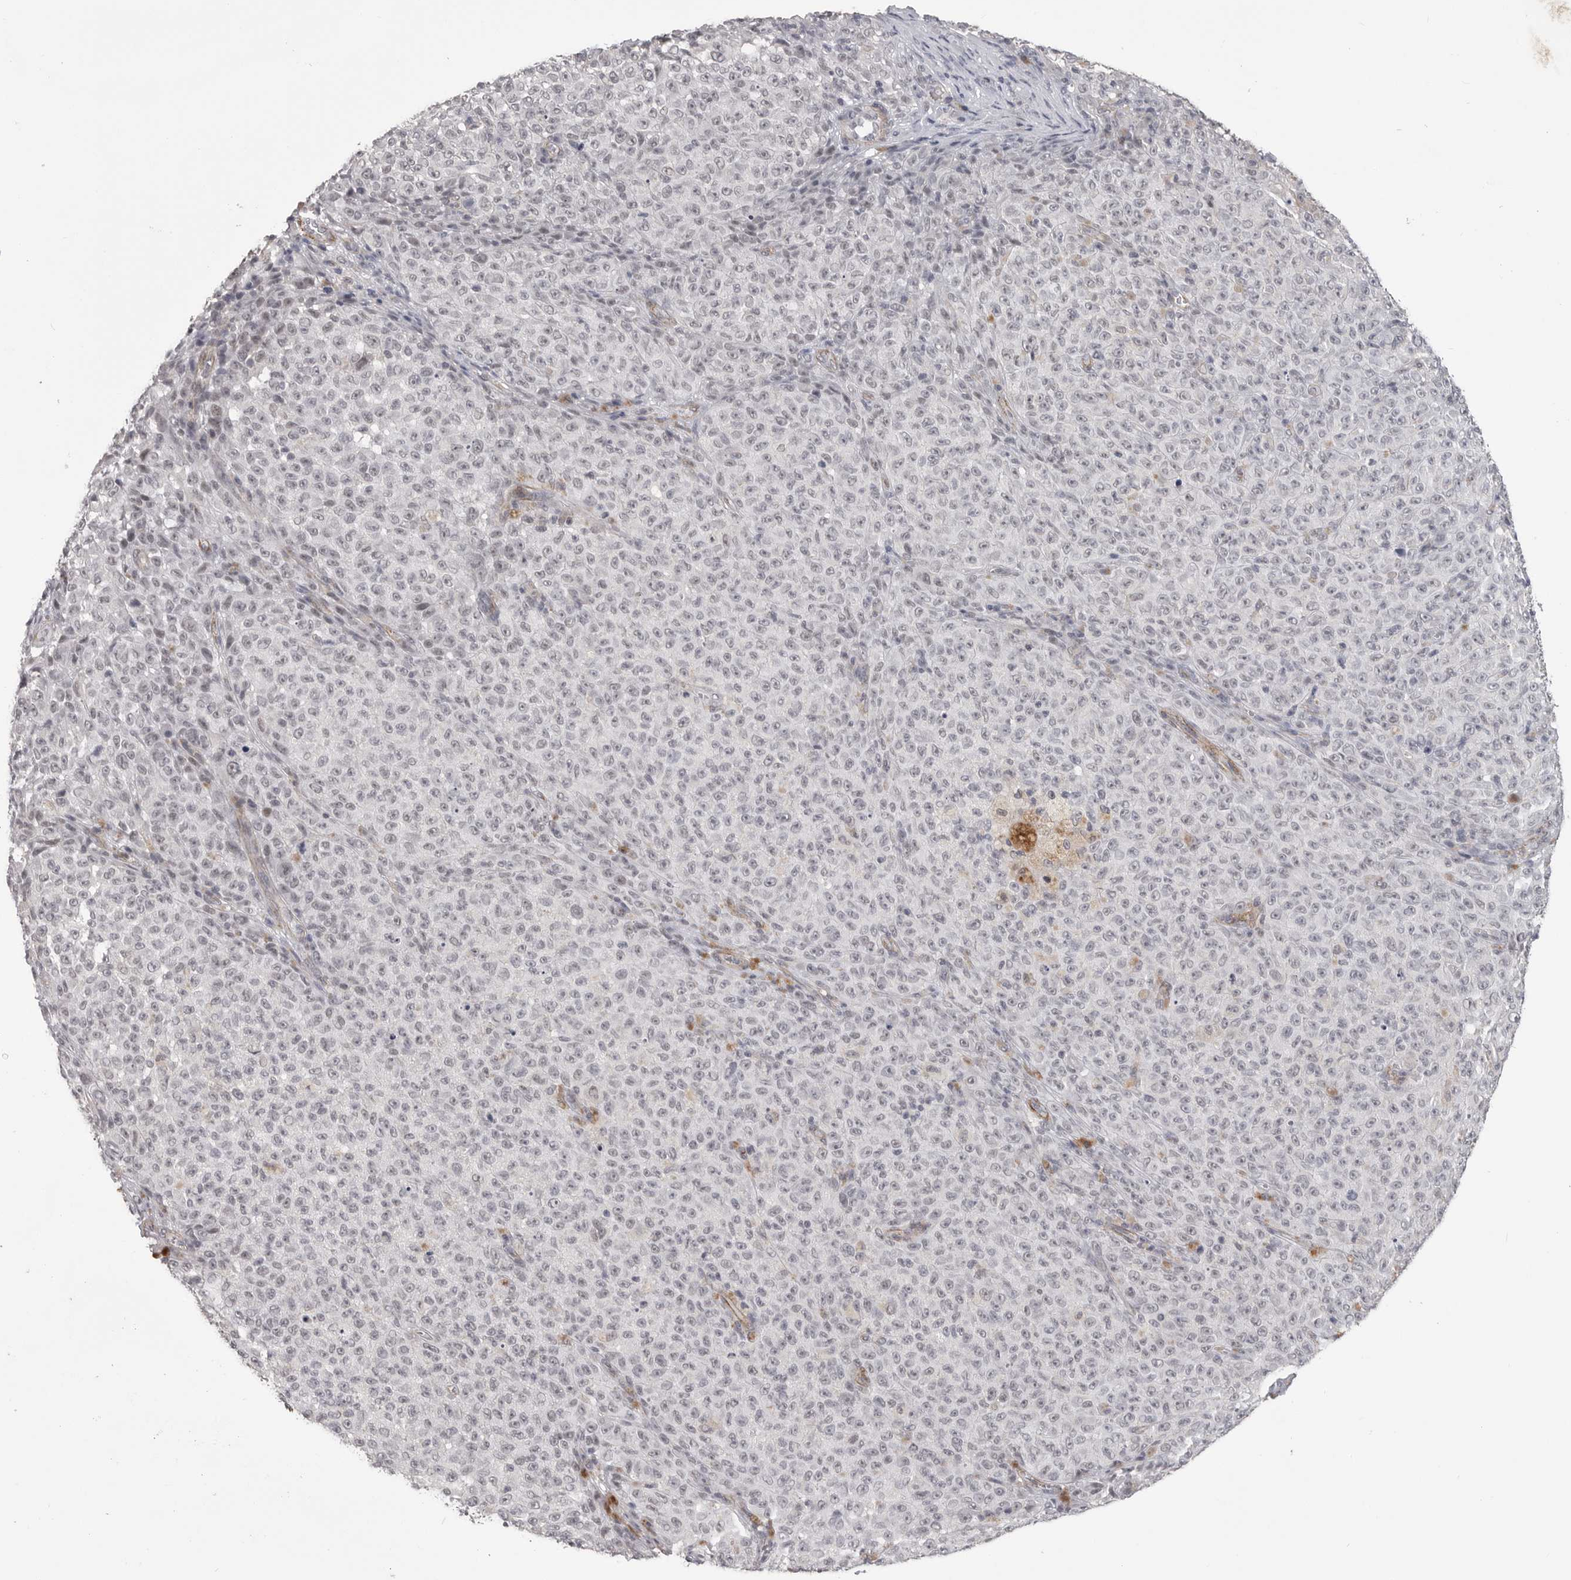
{"staining": {"intensity": "negative", "quantity": "none", "location": "none"}, "tissue": "melanoma", "cell_type": "Tumor cells", "image_type": "cancer", "snomed": [{"axis": "morphology", "description": "Malignant melanoma, NOS"}, {"axis": "topography", "description": "Skin"}], "caption": "High power microscopy micrograph of an immunohistochemistry micrograph of melanoma, revealing no significant positivity in tumor cells.", "gene": "PLEKHF1", "patient": {"sex": "female", "age": 82}}